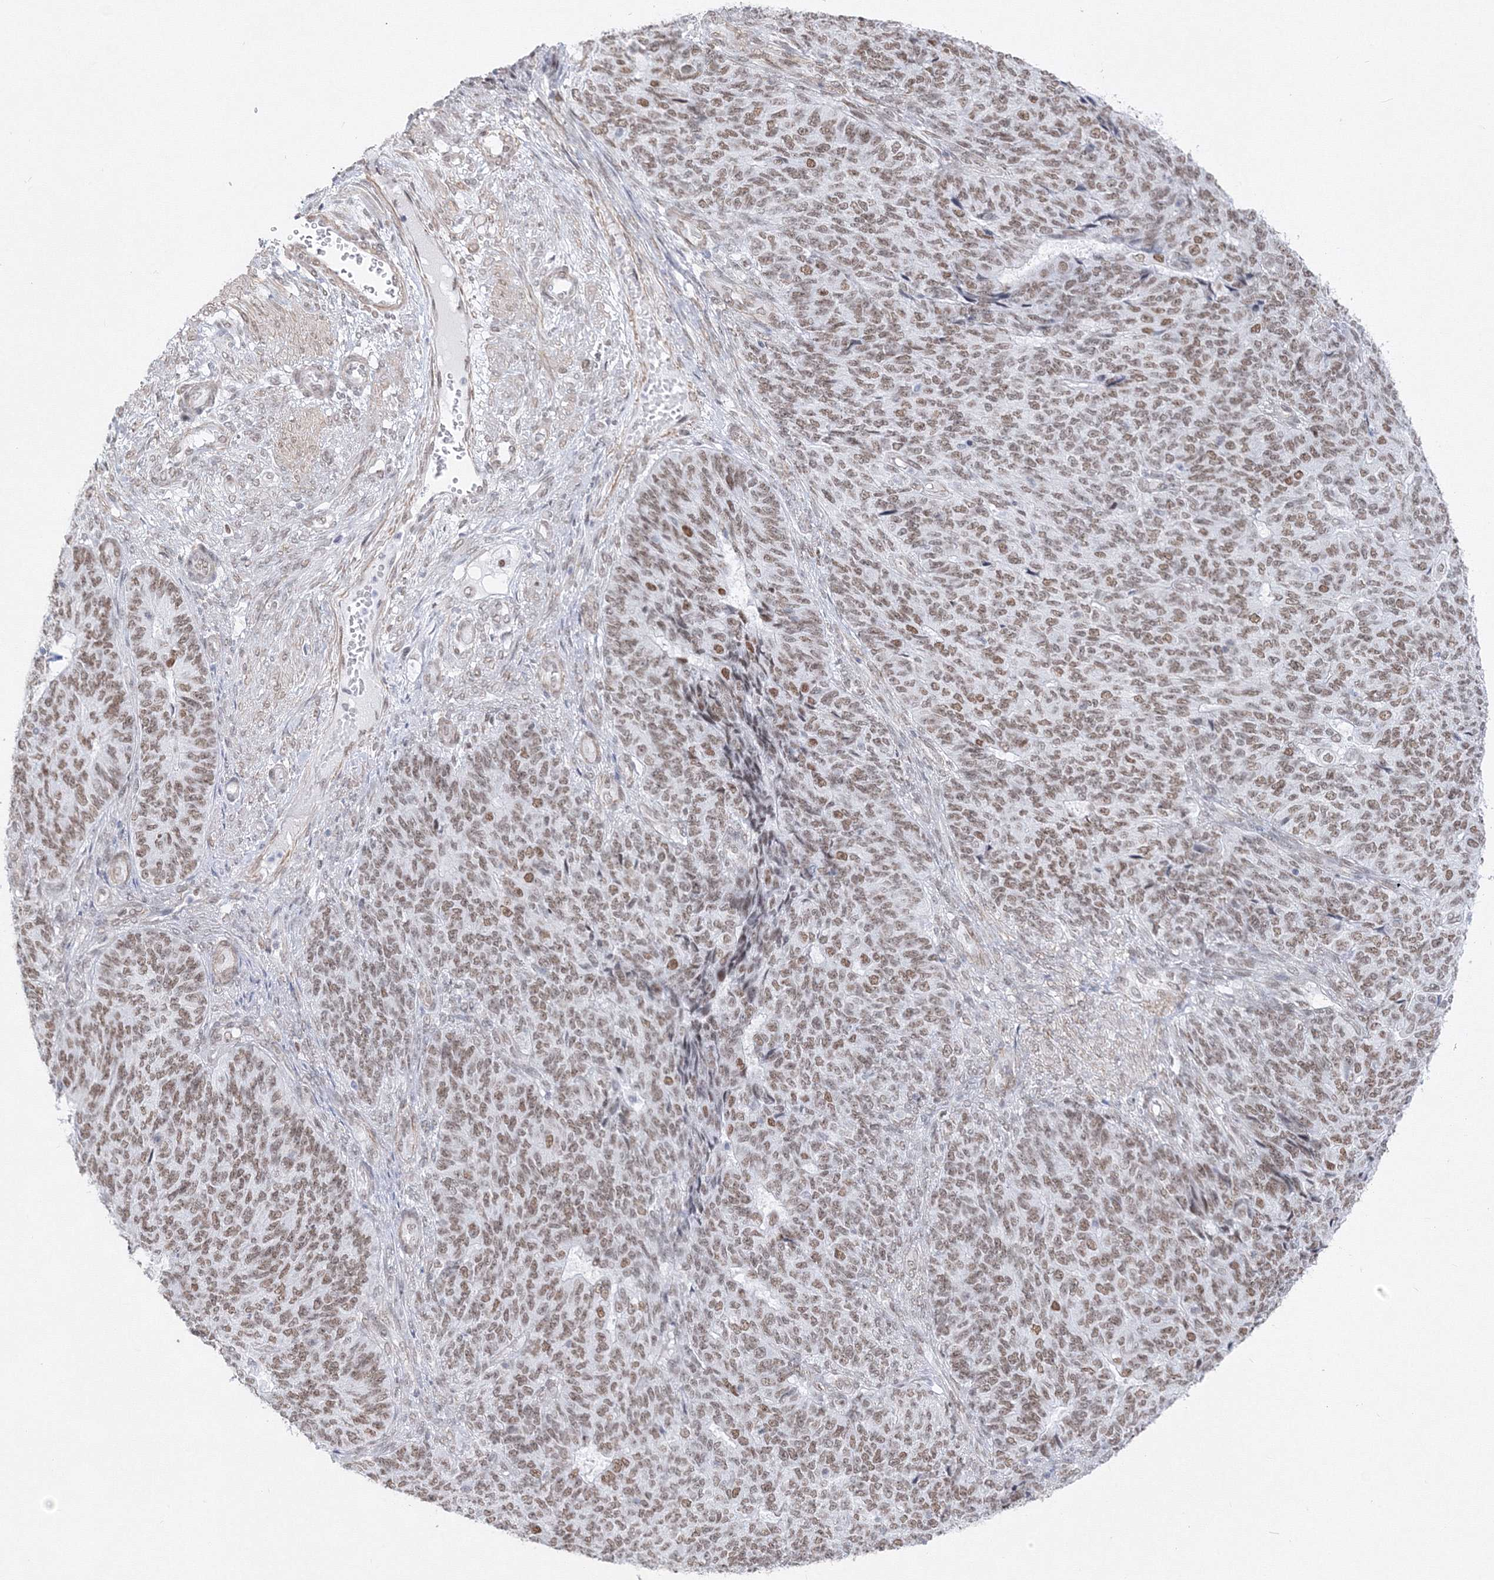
{"staining": {"intensity": "moderate", "quantity": ">75%", "location": "nuclear"}, "tissue": "endometrial cancer", "cell_type": "Tumor cells", "image_type": "cancer", "snomed": [{"axis": "morphology", "description": "Adenocarcinoma, NOS"}, {"axis": "topography", "description": "Endometrium"}], "caption": "Adenocarcinoma (endometrial) was stained to show a protein in brown. There is medium levels of moderate nuclear positivity in about >75% of tumor cells.", "gene": "ZNF638", "patient": {"sex": "female", "age": 32}}